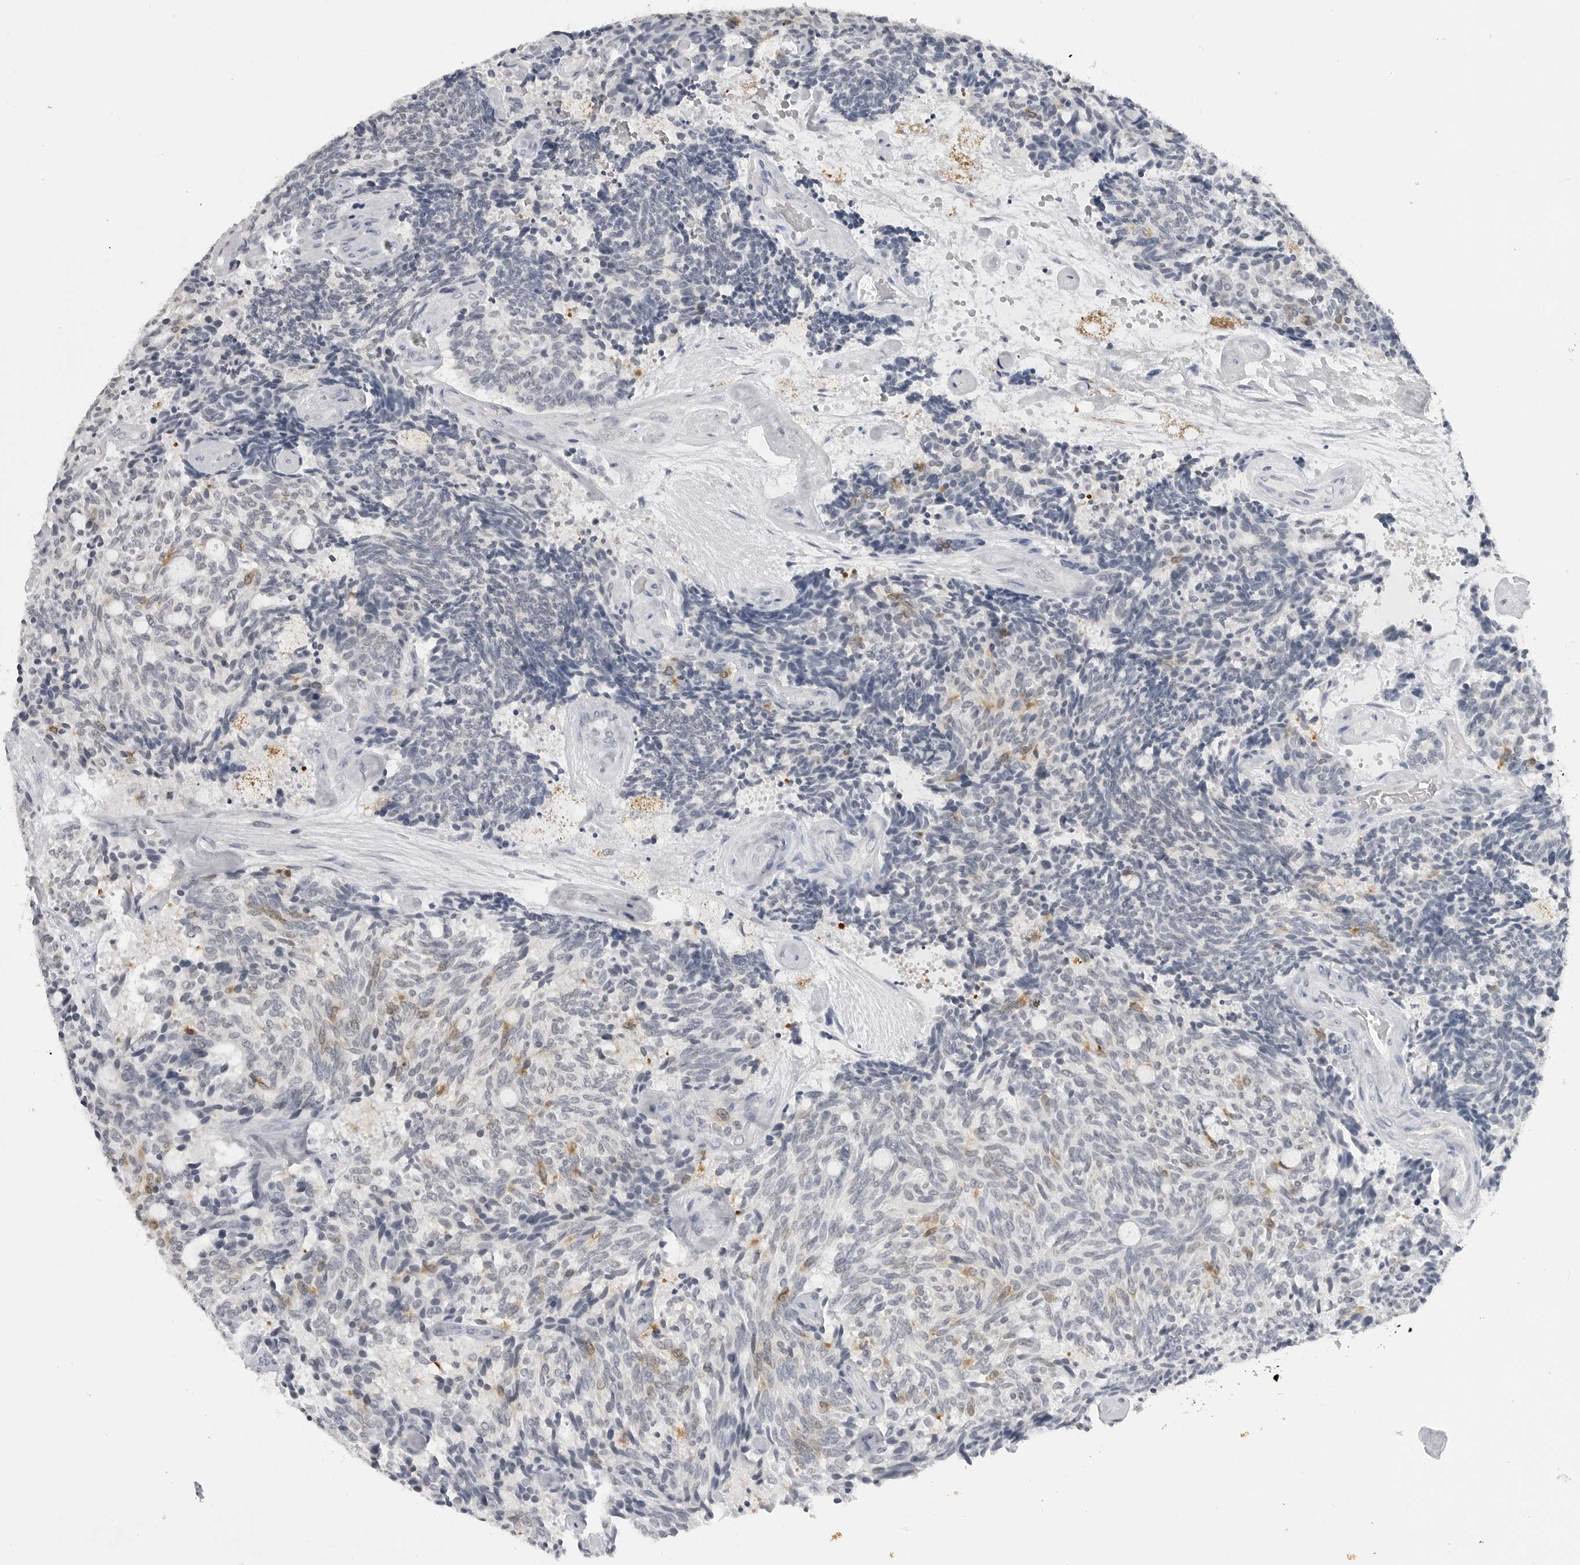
{"staining": {"intensity": "moderate", "quantity": "<25%", "location": "cytoplasmic/membranous"}, "tissue": "carcinoid", "cell_type": "Tumor cells", "image_type": "cancer", "snomed": [{"axis": "morphology", "description": "Carcinoid, malignant, NOS"}, {"axis": "topography", "description": "Pancreas"}], "caption": "A brown stain shows moderate cytoplasmic/membranous expression of a protein in carcinoid tumor cells.", "gene": "RRM1", "patient": {"sex": "female", "age": 54}}